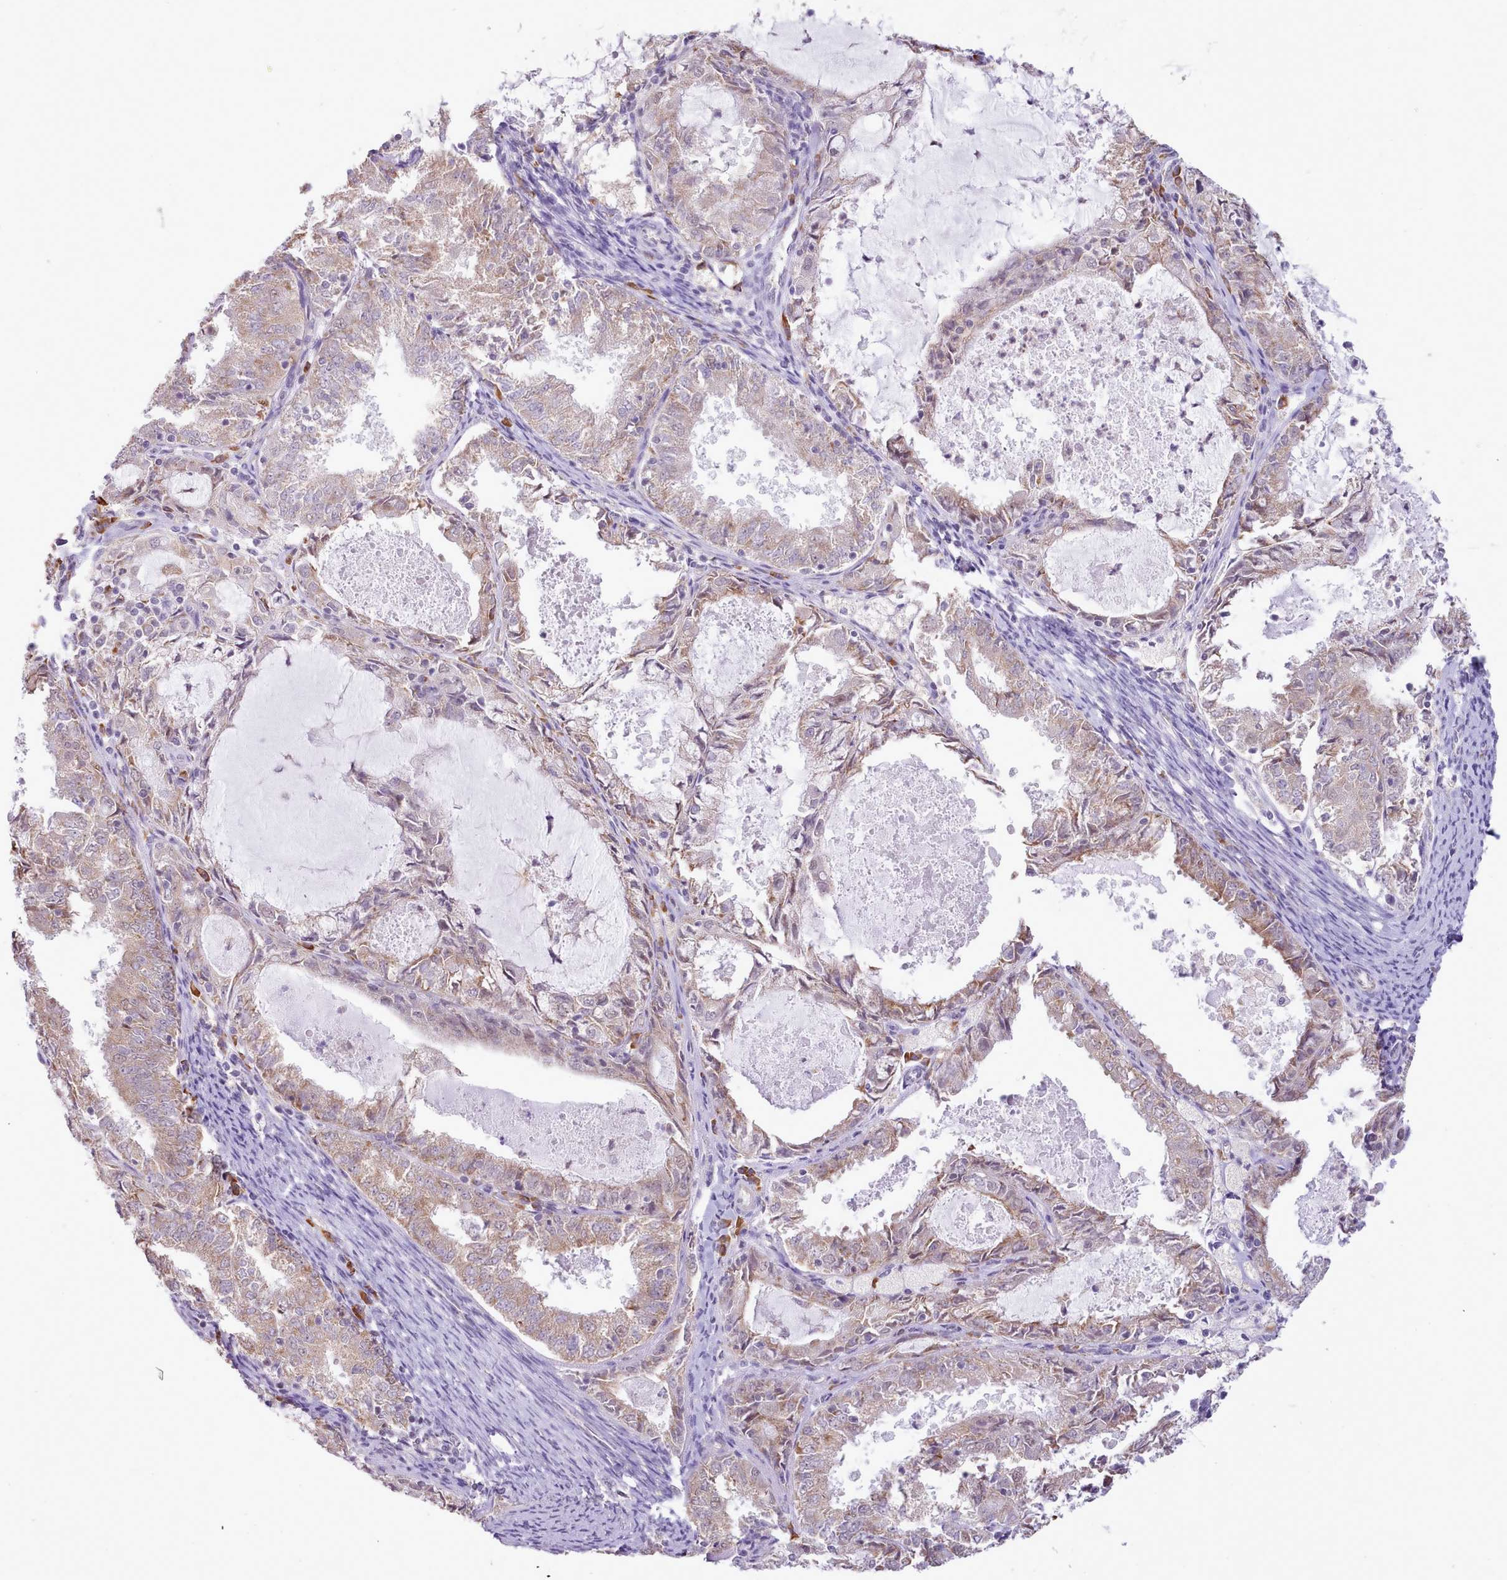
{"staining": {"intensity": "weak", "quantity": "25%-75%", "location": "cytoplasmic/membranous"}, "tissue": "endometrial cancer", "cell_type": "Tumor cells", "image_type": "cancer", "snomed": [{"axis": "morphology", "description": "Adenocarcinoma, NOS"}, {"axis": "topography", "description": "Endometrium"}], "caption": "A brown stain labels weak cytoplasmic/membranous staining of a protein in human endometrial adenocarcinoma tumor cells.", "gene": "SEC61B", "patient": {"sex": "female", "age": 57}}